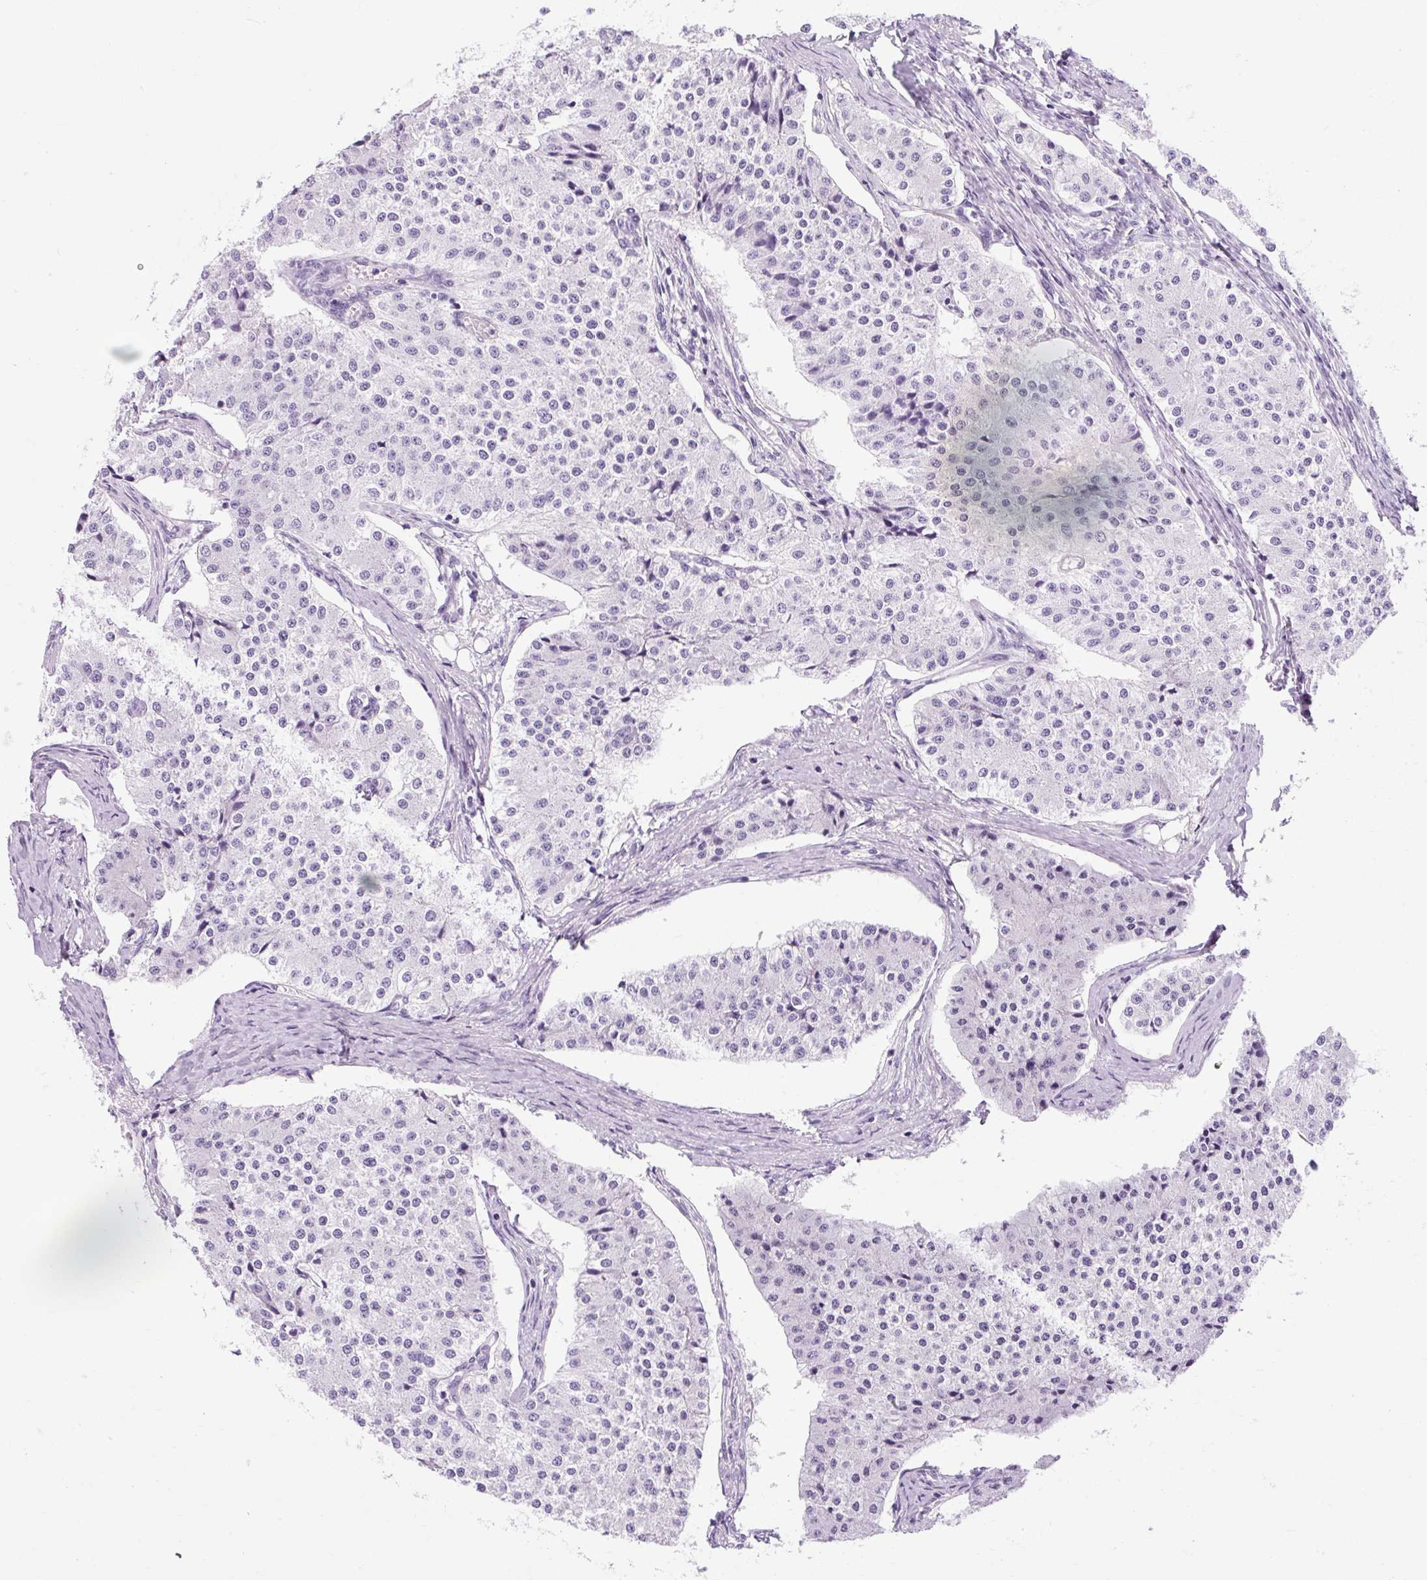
{"staining": {"intensity": "negative", "quantity": "none", "location": "none"}, "tissue": "carcinoid", "cell_type": "Tumor cells", "image_type": "cancer", "snomed": [{"axis": "morphology", "description": "Carcinoid, malignant, NOS"}, {"axis": "topography", "description": "Colon"}], "caption": "Carcinoid was stained to show a protein in brown. There is no significant positivity in tumor cells.", "gene": "B3GNT4", "patient": {"sex": "female", "age": 52}}